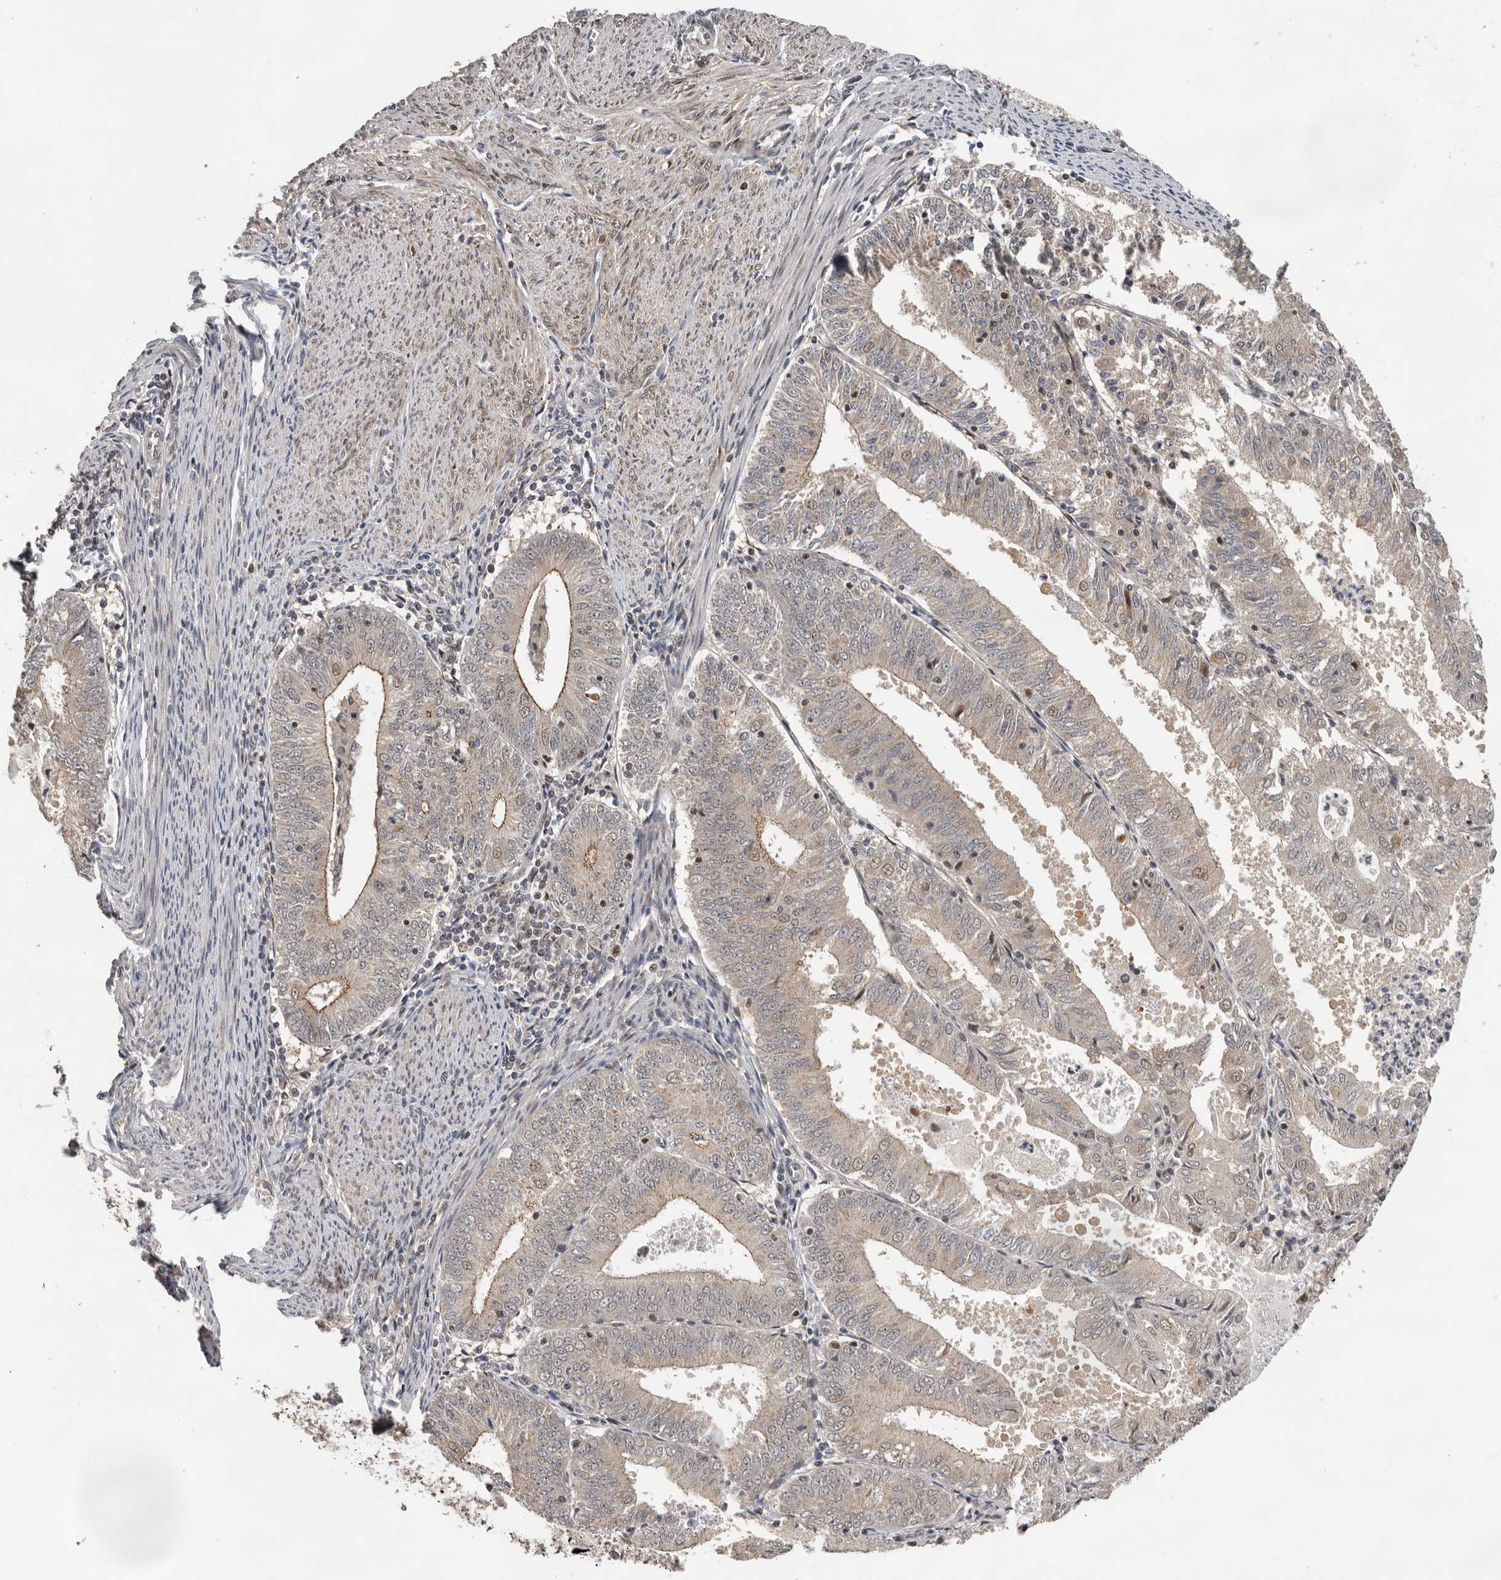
{"staining": {"intensity": "weak", "quantity": ">75%", "location": "cytoplasmic/membranous,nuclear"}, "tissue": "endometrial cancer", "cell_type": "Tumor cells", "image_type": "cancer", "snomed": [{"axis": "morphology", "description": "Adenocarcinoma, NOS"}, {"axis": "topography", "description": "Endometrium"}], "caption": "Protein staining exhibits weak cytoplasmic/membranous and nuclear staining in approximately >75% of tumor cells in endometrial cancer.", "gene": "HENMT1", "patient": {"sex": "female", "age": 57}}